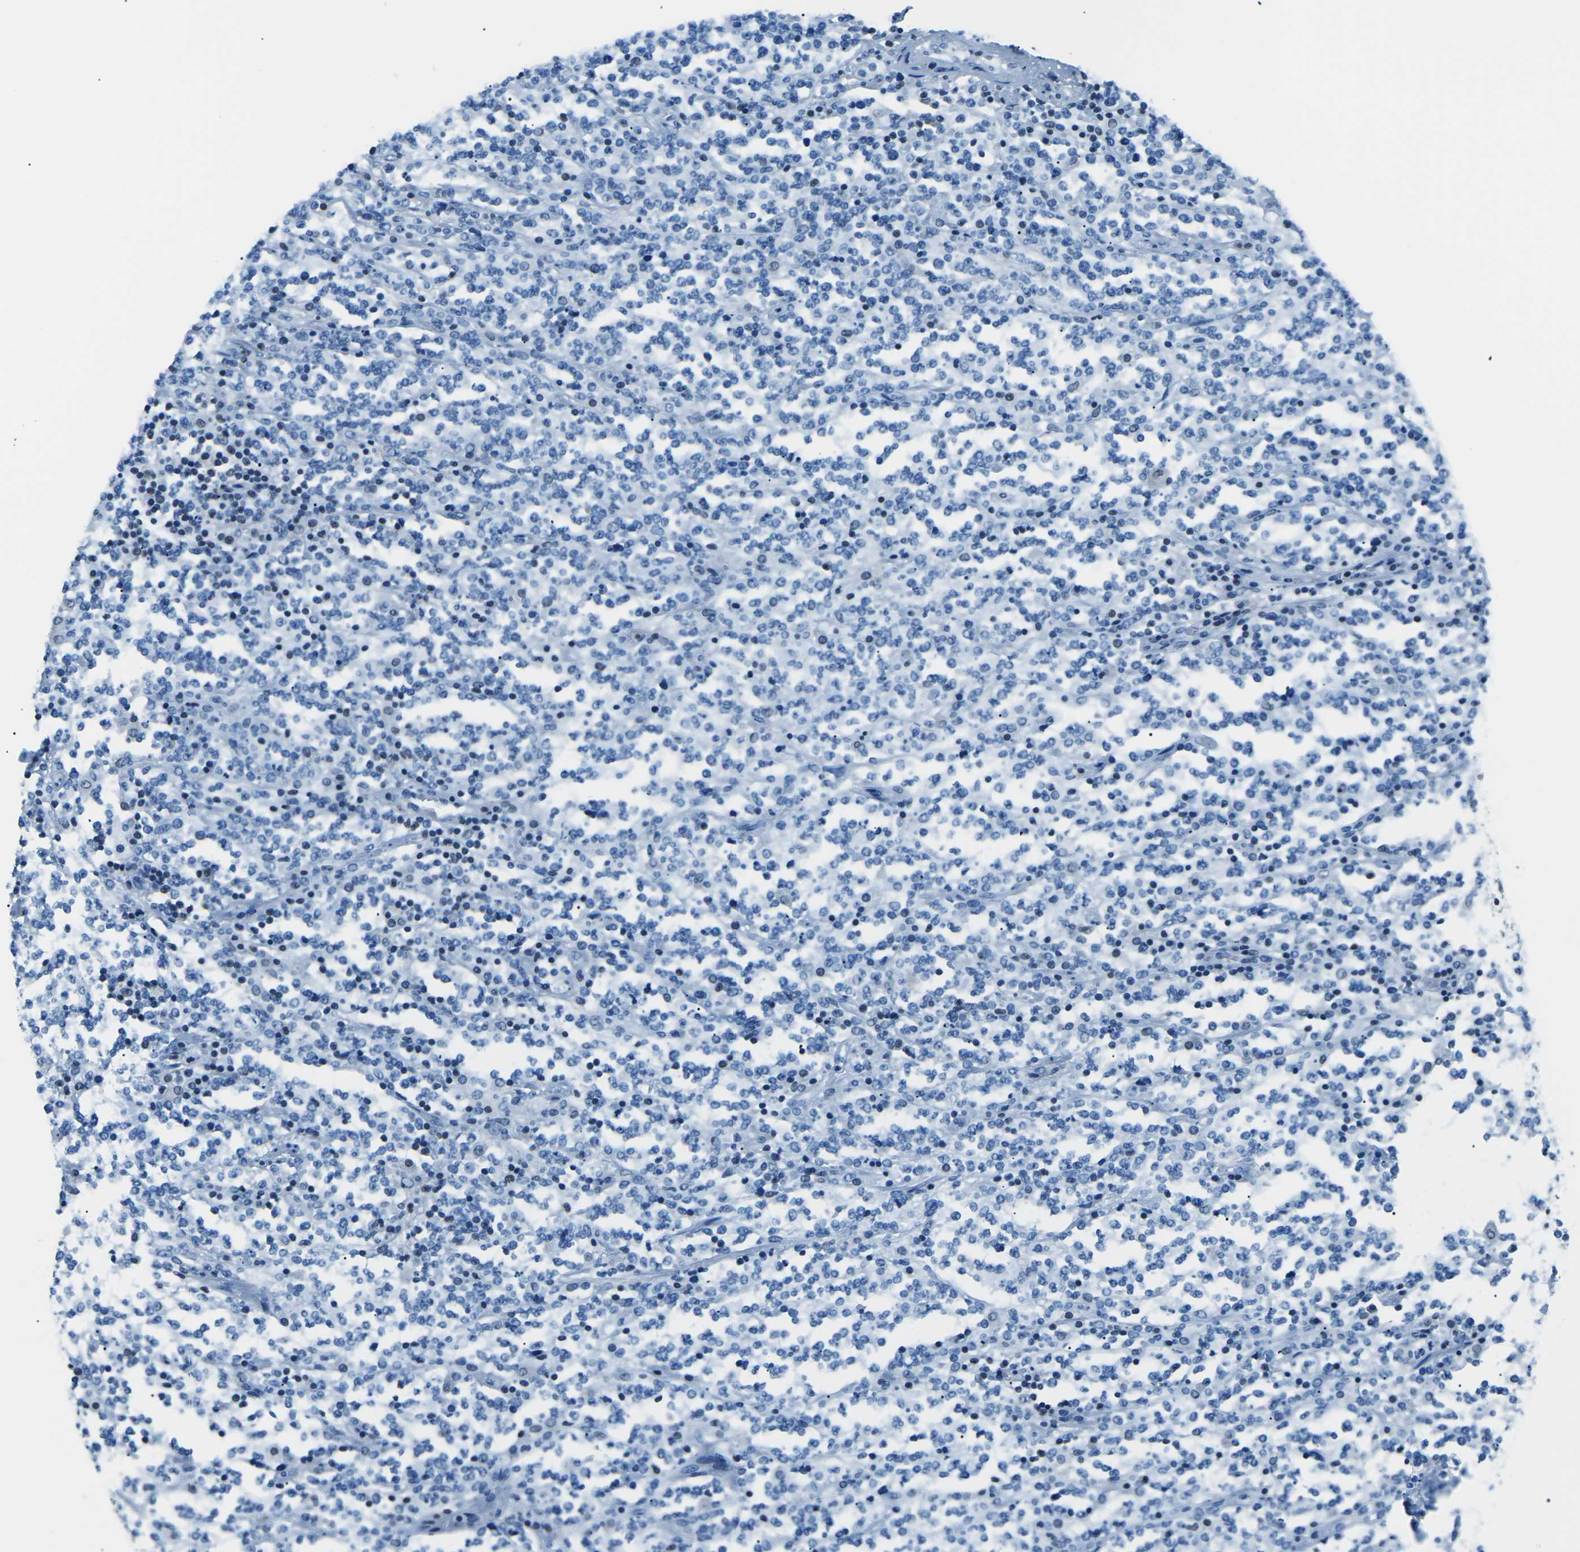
{"staining": {"intensity": "moderate", "quantity": ">75%", "location": "nuclear"}, "tissue": "lymphoma", "cell_type": "Tumor cells", "image_type": "cancer", "snomed": [{"axis": "morphology", "description": "Malignant lymphoma, non-Hodgkin's type, High grade"}, {"axis": "topography", "description": "Soft tissue"}], "caption": "Immunohistochemical staining of high-grade malignant lymphoma, non-Hodgkin's type demonstrates moderate nuclear protein staining in approximately >75% of tumor cells.", "gene": "CELF2", "patient": {"sex": "male", "age": 18}}